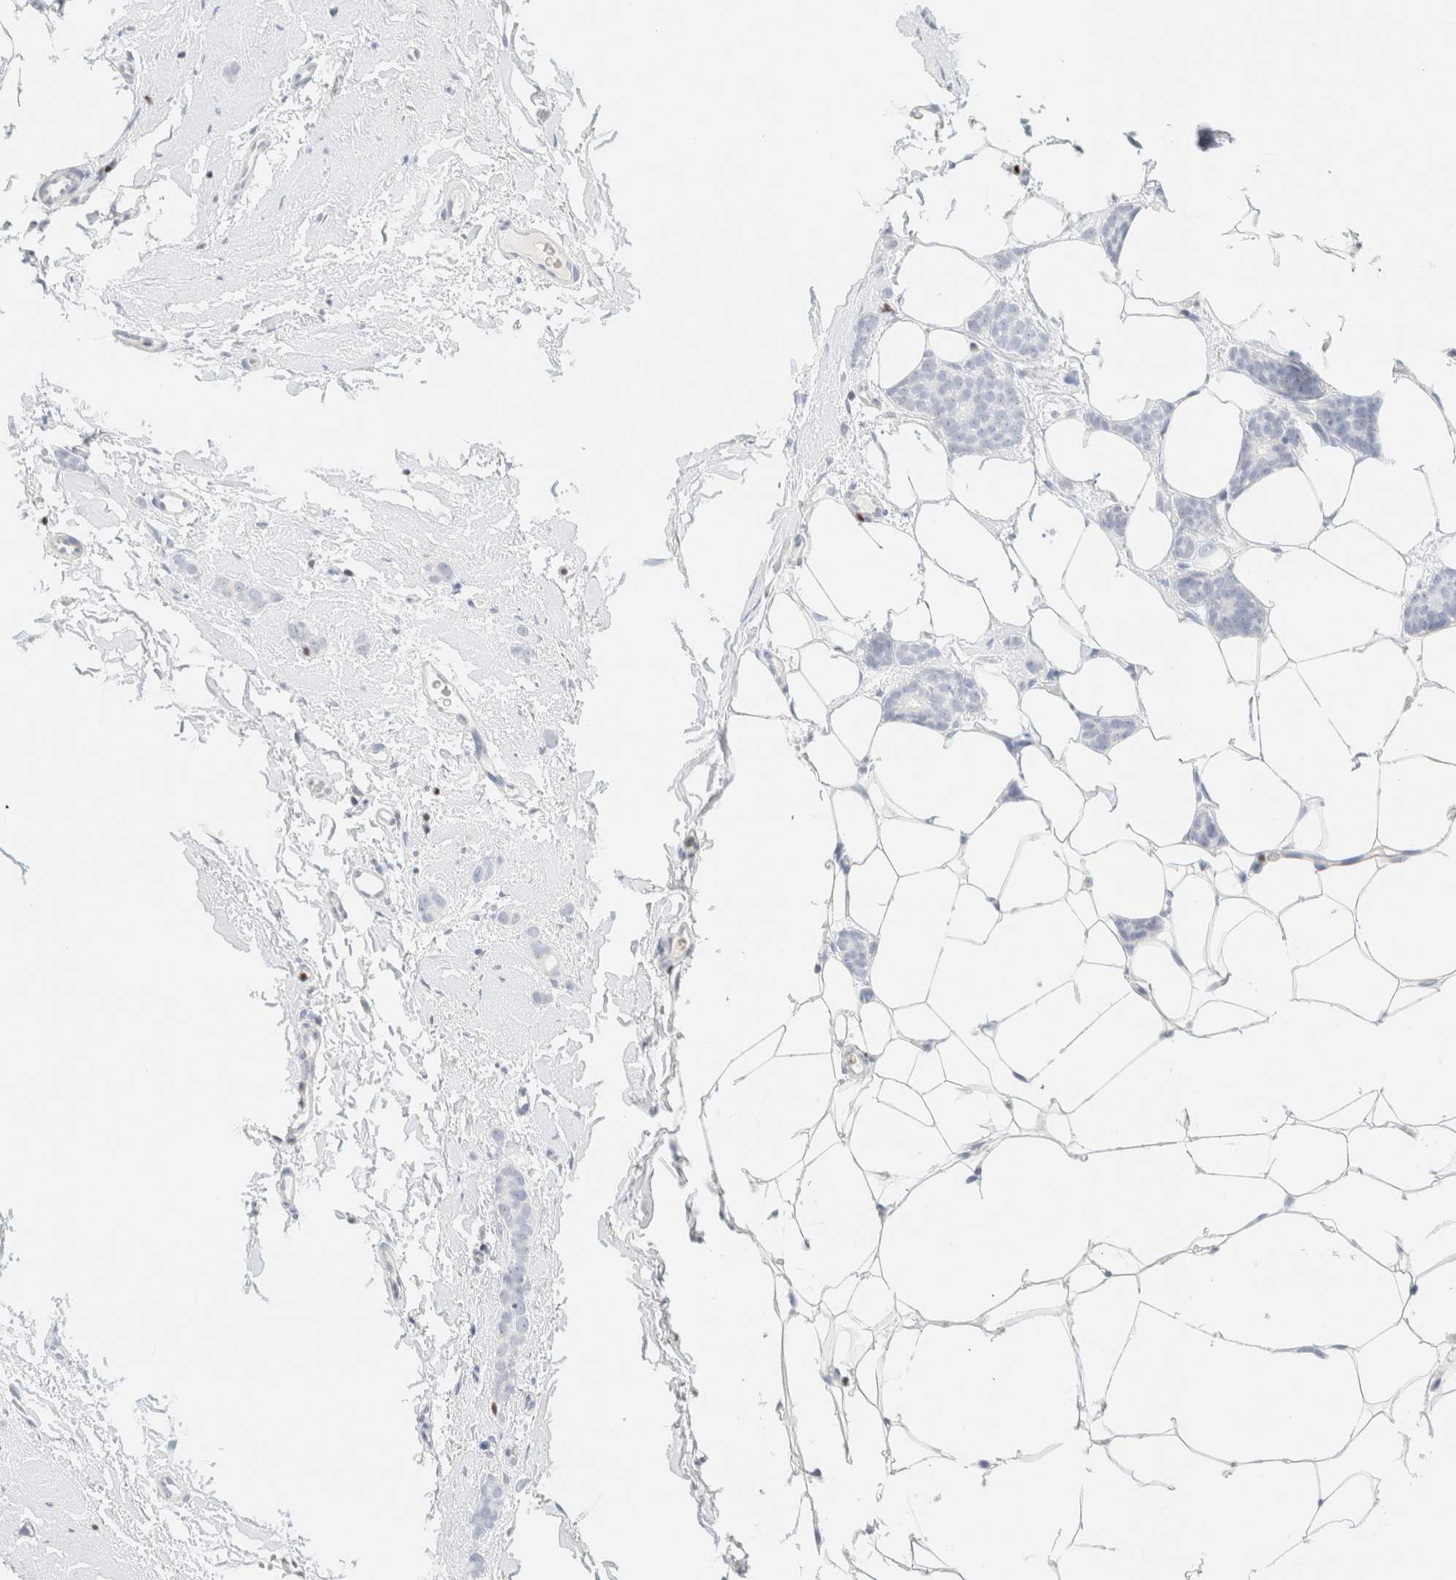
{"staining": {"intensity": "negative", "quantity": "none", "location": "none"}, "tissue": "breast cancer", "cell_type": "Tumor cells", "image_type": "cancer", "snomed": [{"axis": "morphology", "description": "Lobular carcinoma"}, {"axis": "topography", "description": "Skin"}, {"axis": "topography", "description": "Breast"}], "caption": "The photomicrograph demonstrates no staining of tumor cells in breast cancer.", "gene": "IKZF3", "patient": {"sex": "female", "age": 46}}